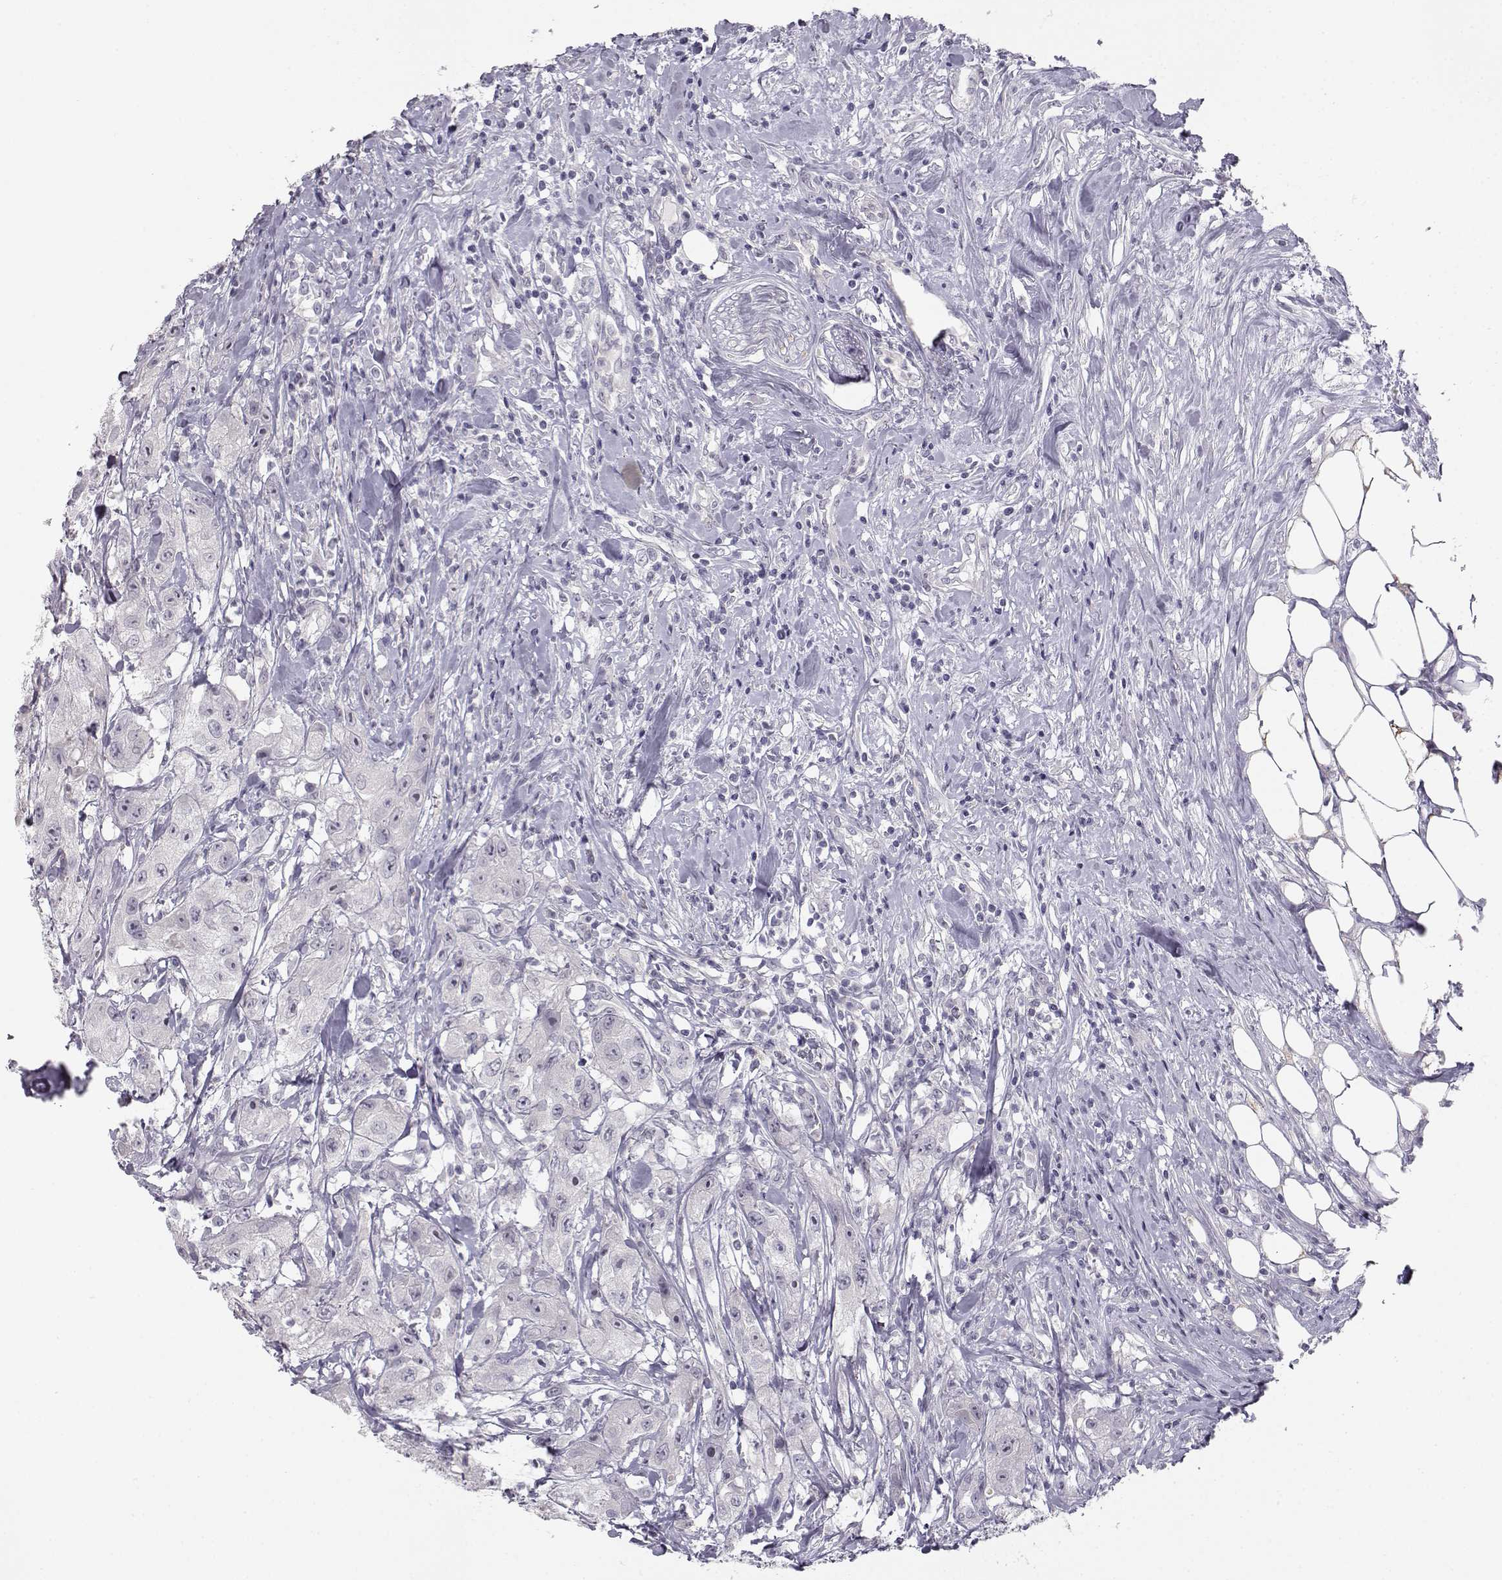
{"staining": {"intensity": "negative", "quantity": "none", "location": "none"}, "tissue": "urothelial cancer", "cell_type": "Tumor cells", "image_type": "cancer", "snomed": [{"axis": "morphology", "description": "Urothelial carcinoma, High grade"}, {"axis": "topography", "description": "Urinary bladder"}], "caption": "High power microscopy micrograph of an immunohistochemistry (IHC) photomicrograph of urothelial carcinoma (high-grade), revealing no significant staining in tumor cells.", "gene": "MYCBPAP", "patient": {"sex": "male", "age": 79}}